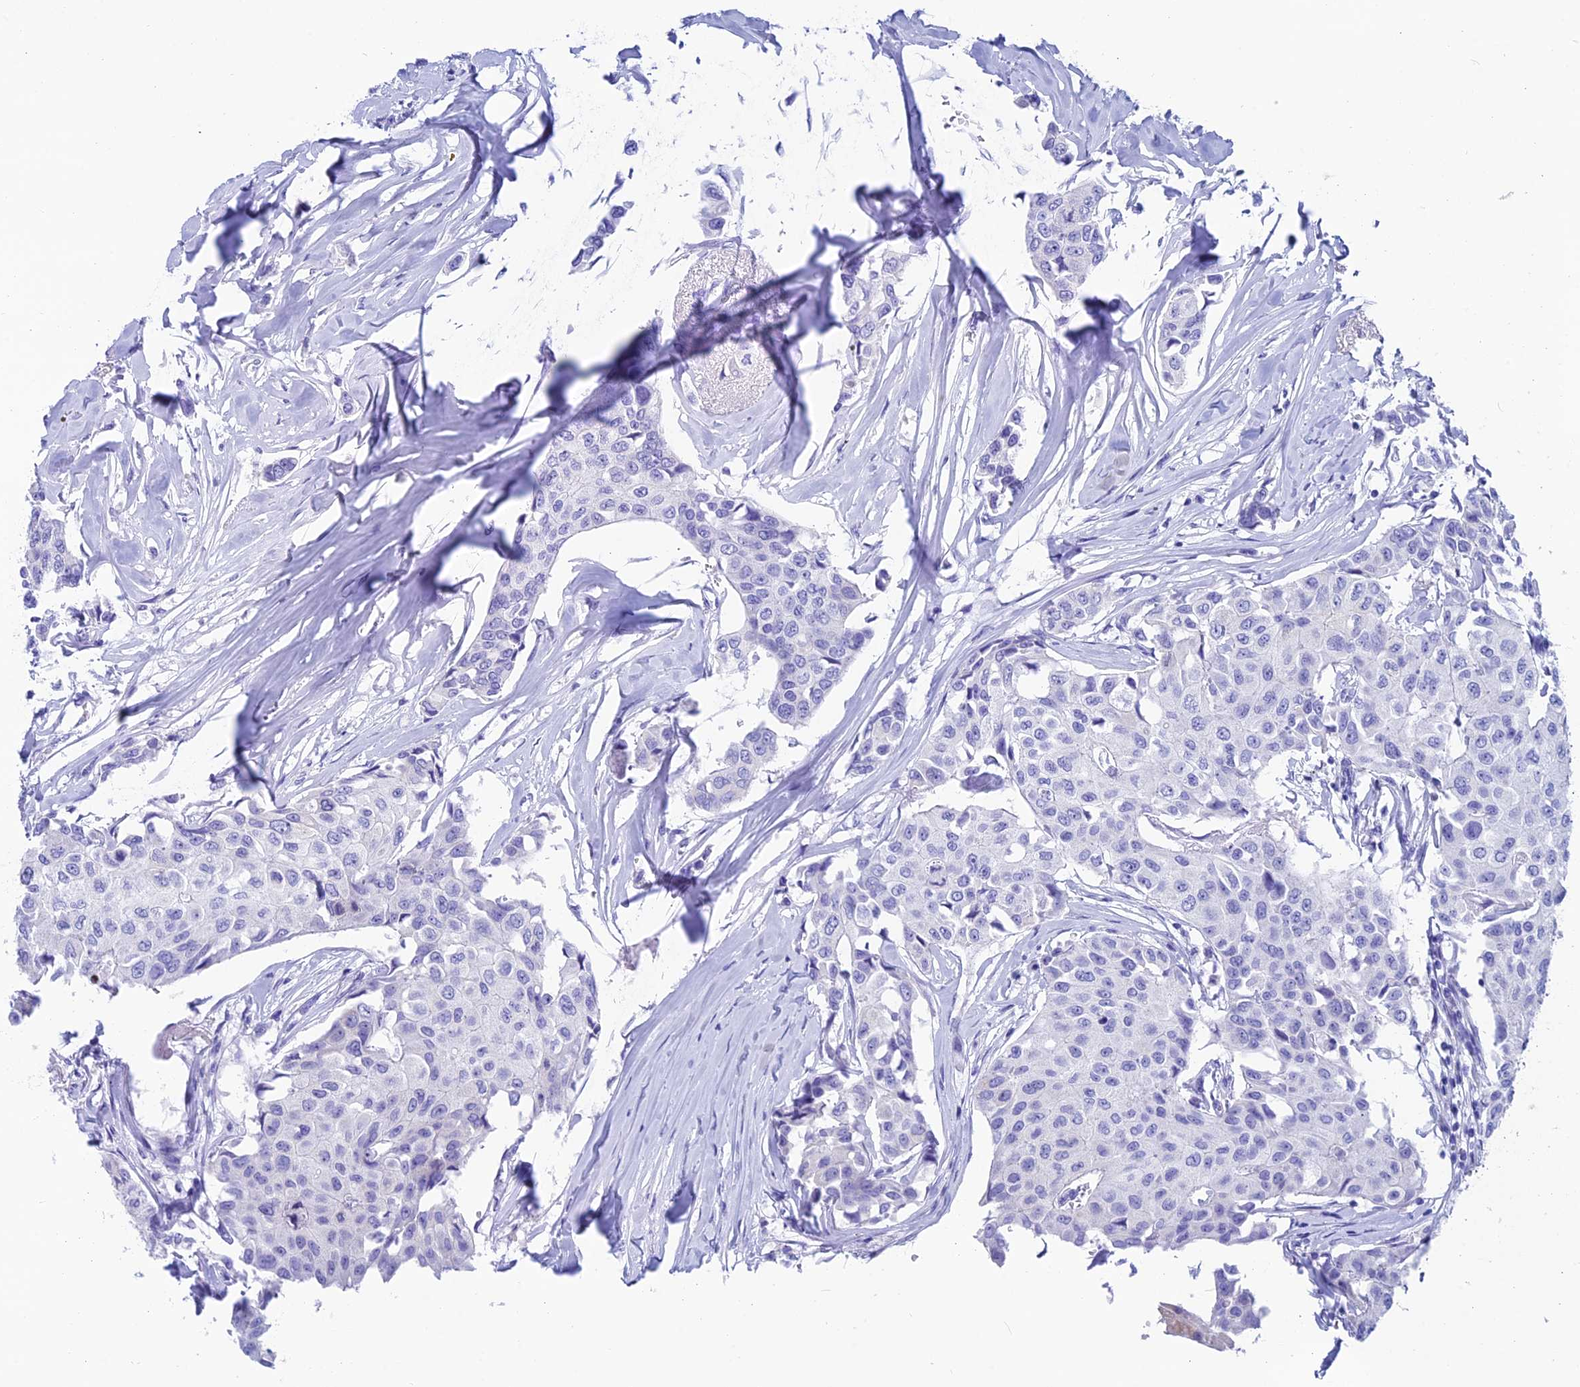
{"staining": {"intensity": "negative", "quantity": "none", "location": "none"}, "tissue": "breast cancer", "cell_type": "Tumor cells", "image_type": "cancer", "snomed": [{"axis": "morphology", "description": "Duct carcinoma"}, {"axis": "topography", "description": "Breast"}], "caption": "Intraductal carcinoma (breast) was stained to show a protein in brown. There is no significant expression in tumor cells.", "gene": "REEP4", "patient": {"sex": "female", "age": 80}}